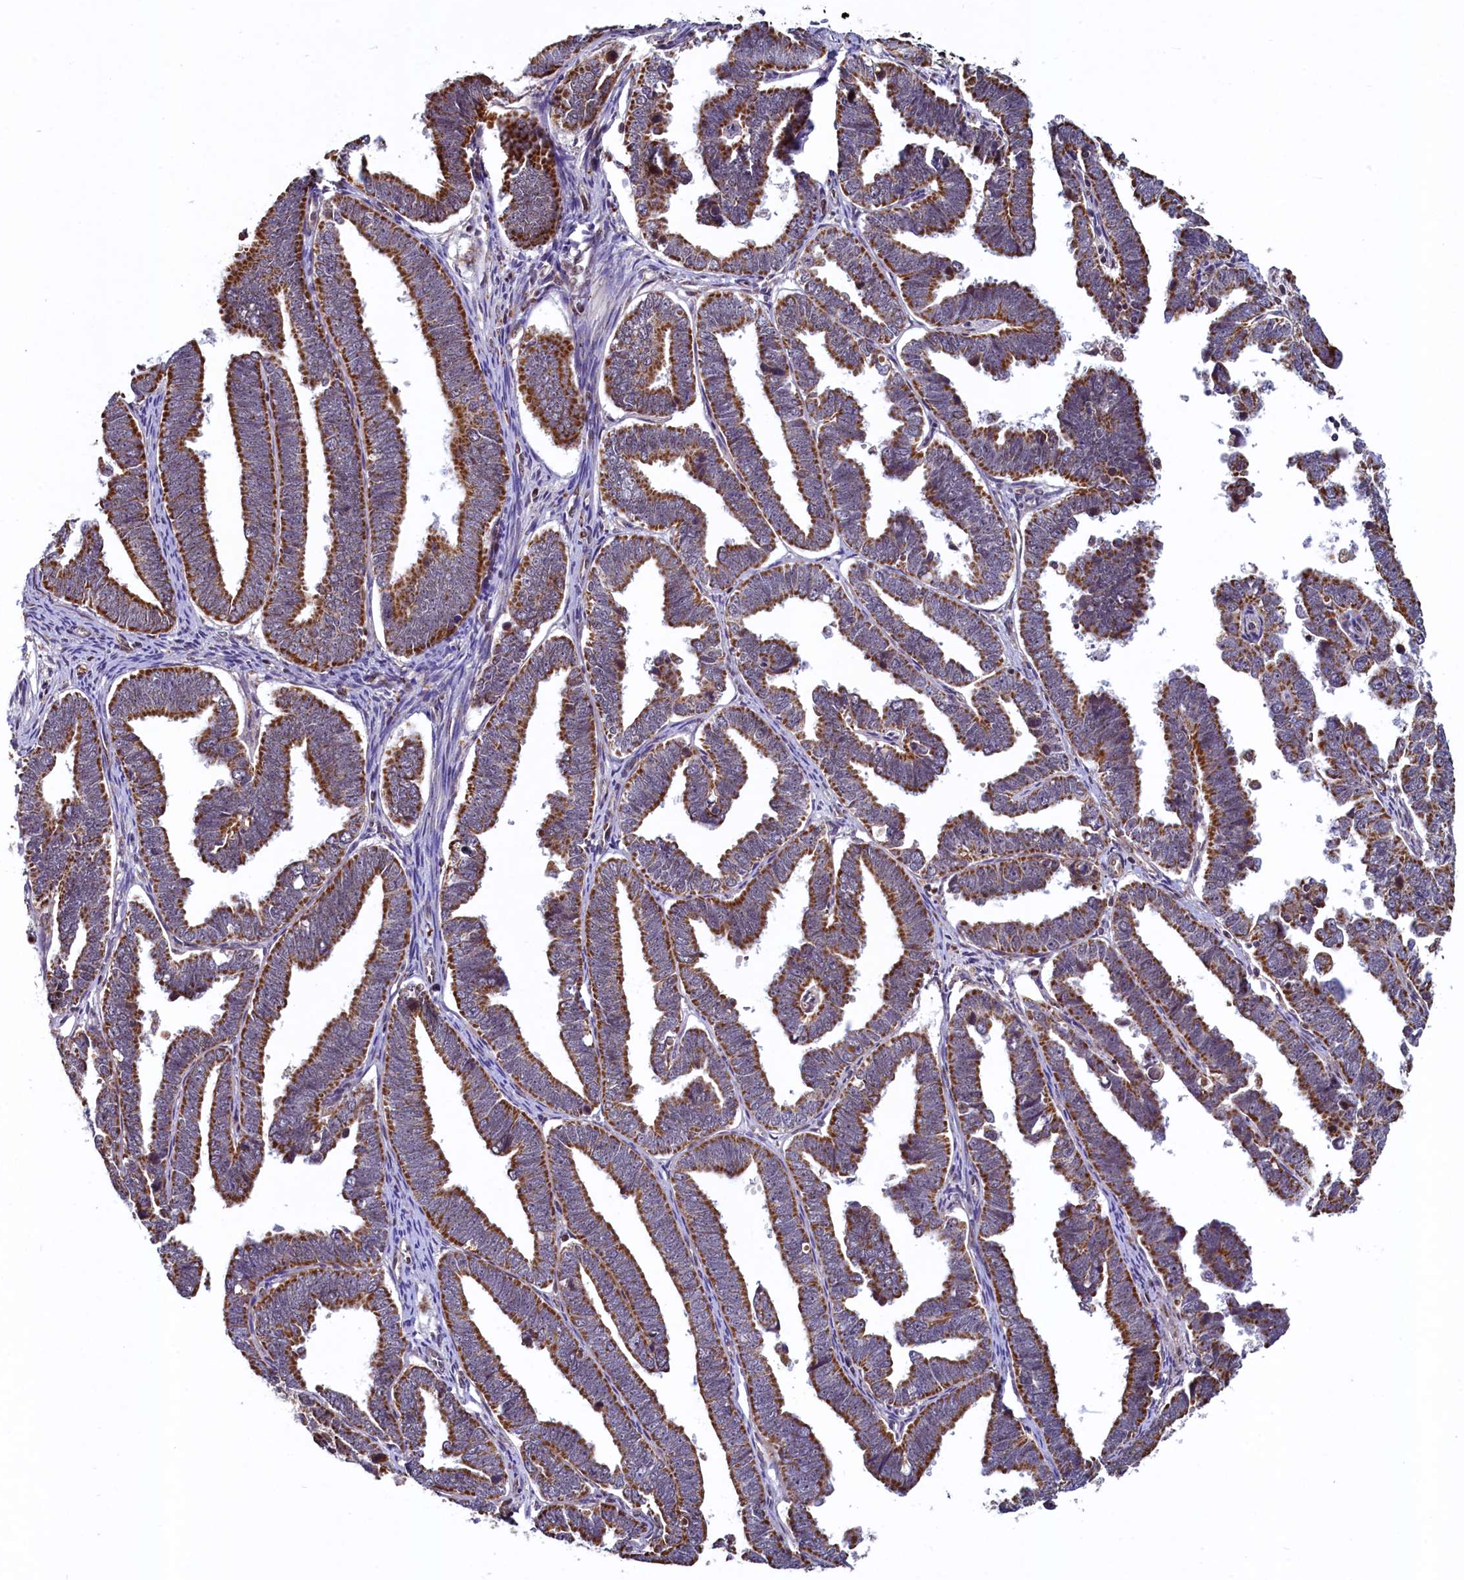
{"staining": {"intensity": "moderate", "quantity": ">75%", "location": "cytoplasmic/membranous"}, "tissue": "endometrial cancer", "cell_type": "Tumor cells", "image_type": "cancer", "snomed": [{"axis": "morphology", "description": "Adenocarcinoma, NOS"}, {"axis": "topography", "description": "Endometrium"}], "caption": "Immunohistochemistry (IHC) (DAB) staining of human adenocarcinoma (endometrial) demonstrates moderate cytoplasmic/membranous protein staining in about >75% of tumor cells.", "gene": "ZNF577", "patient": {"sex": "female", "age": 75}}